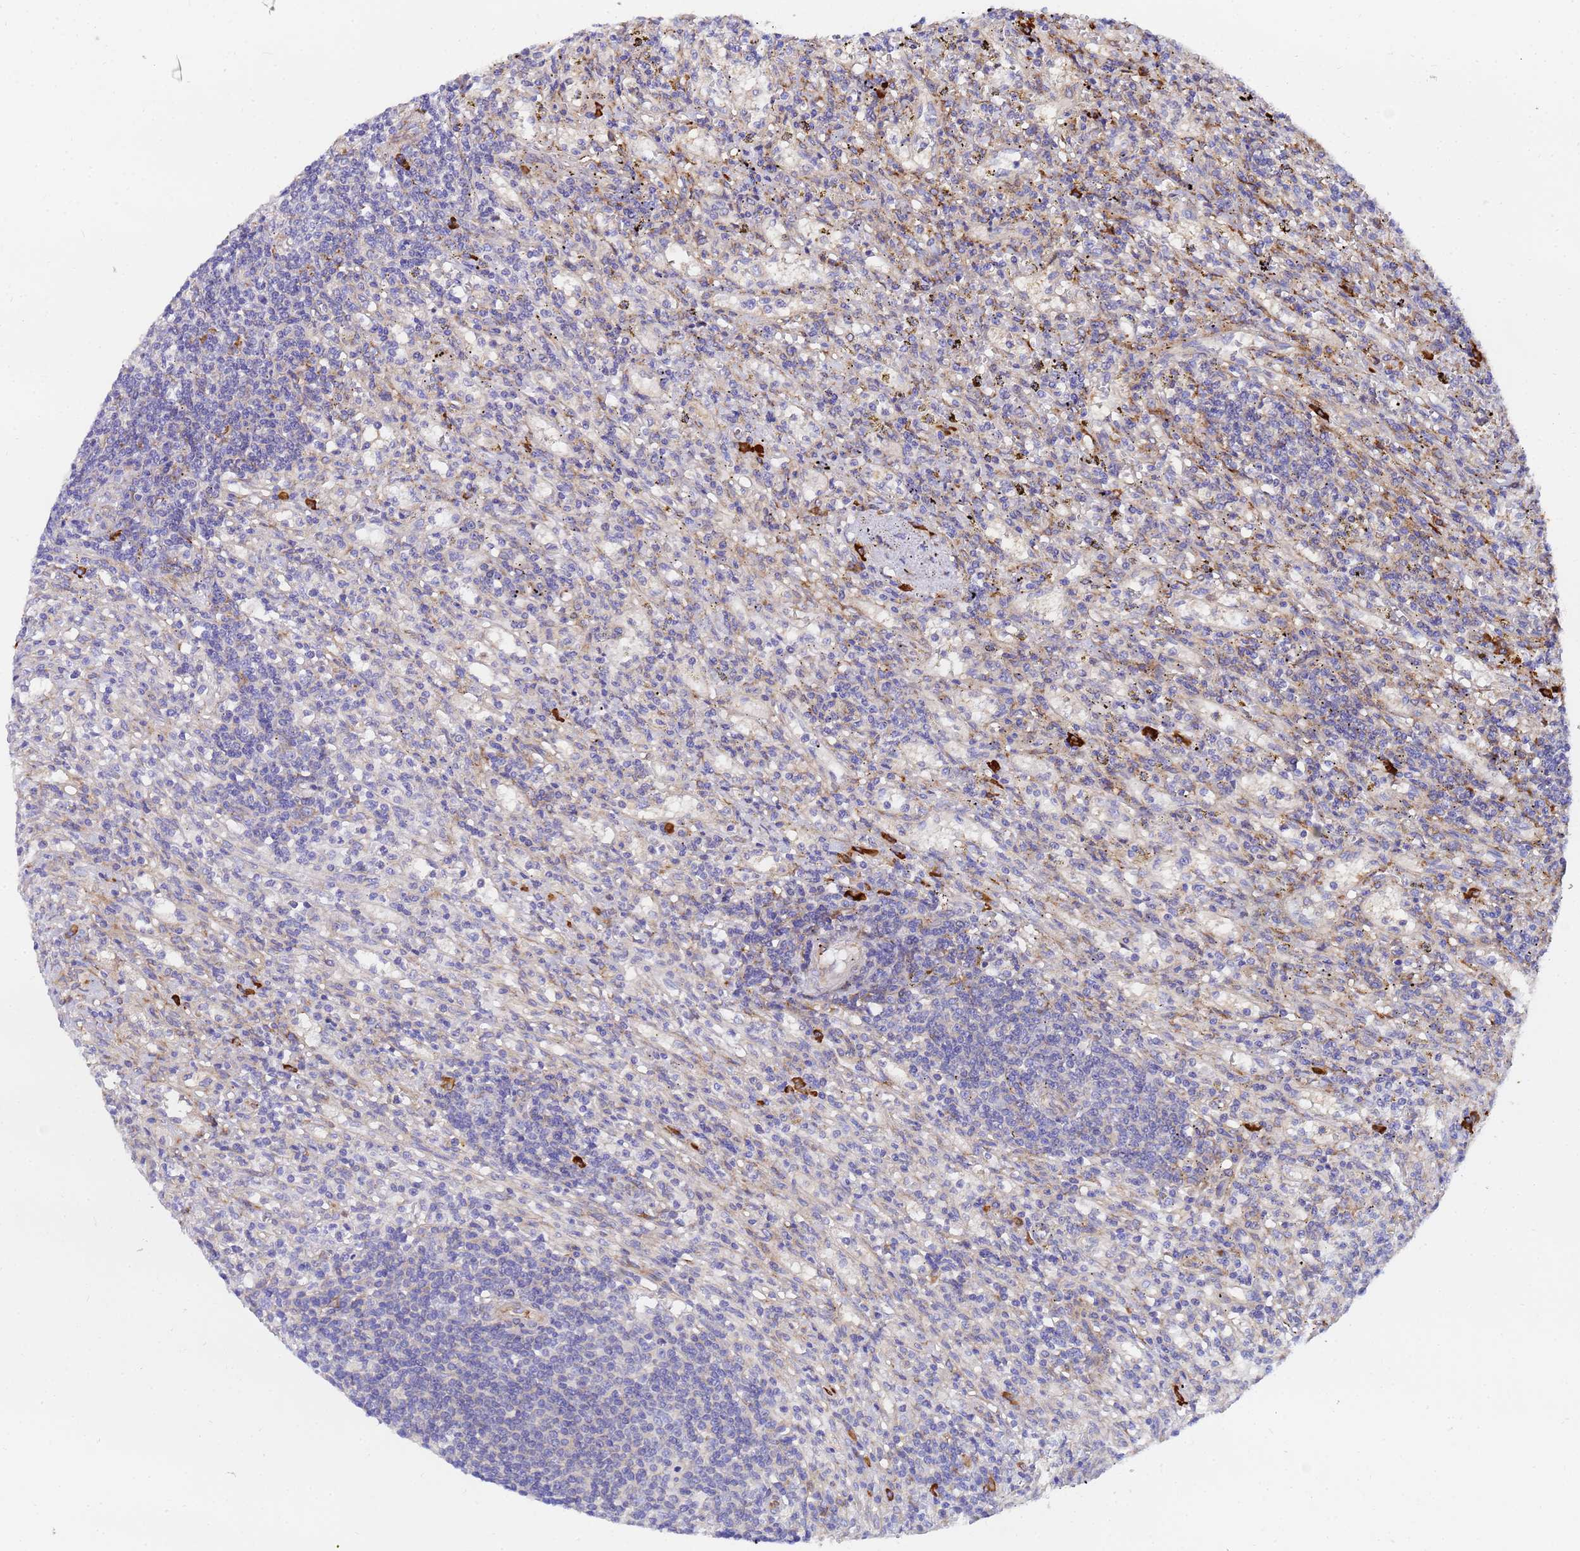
{"staining": {"intensity": "negative", "quantity": "none", "location": "none"}, "tissue": "lymphoma", "cell_type": "Tumor cells", "image_type": "cancer", "snomed": [{"axis": "morphology", "description": "Malignant lymphoma, non-Hodgkin's type, Low grade"}, {"axis": "topography", "description": "Spleen"}], "caption": "Image shows no significant protein expression in tumor cells of lymphoma. Nuclei are stained in blue.", "gene": "POM121", "patient": {"sex": "male", "age": 76}}